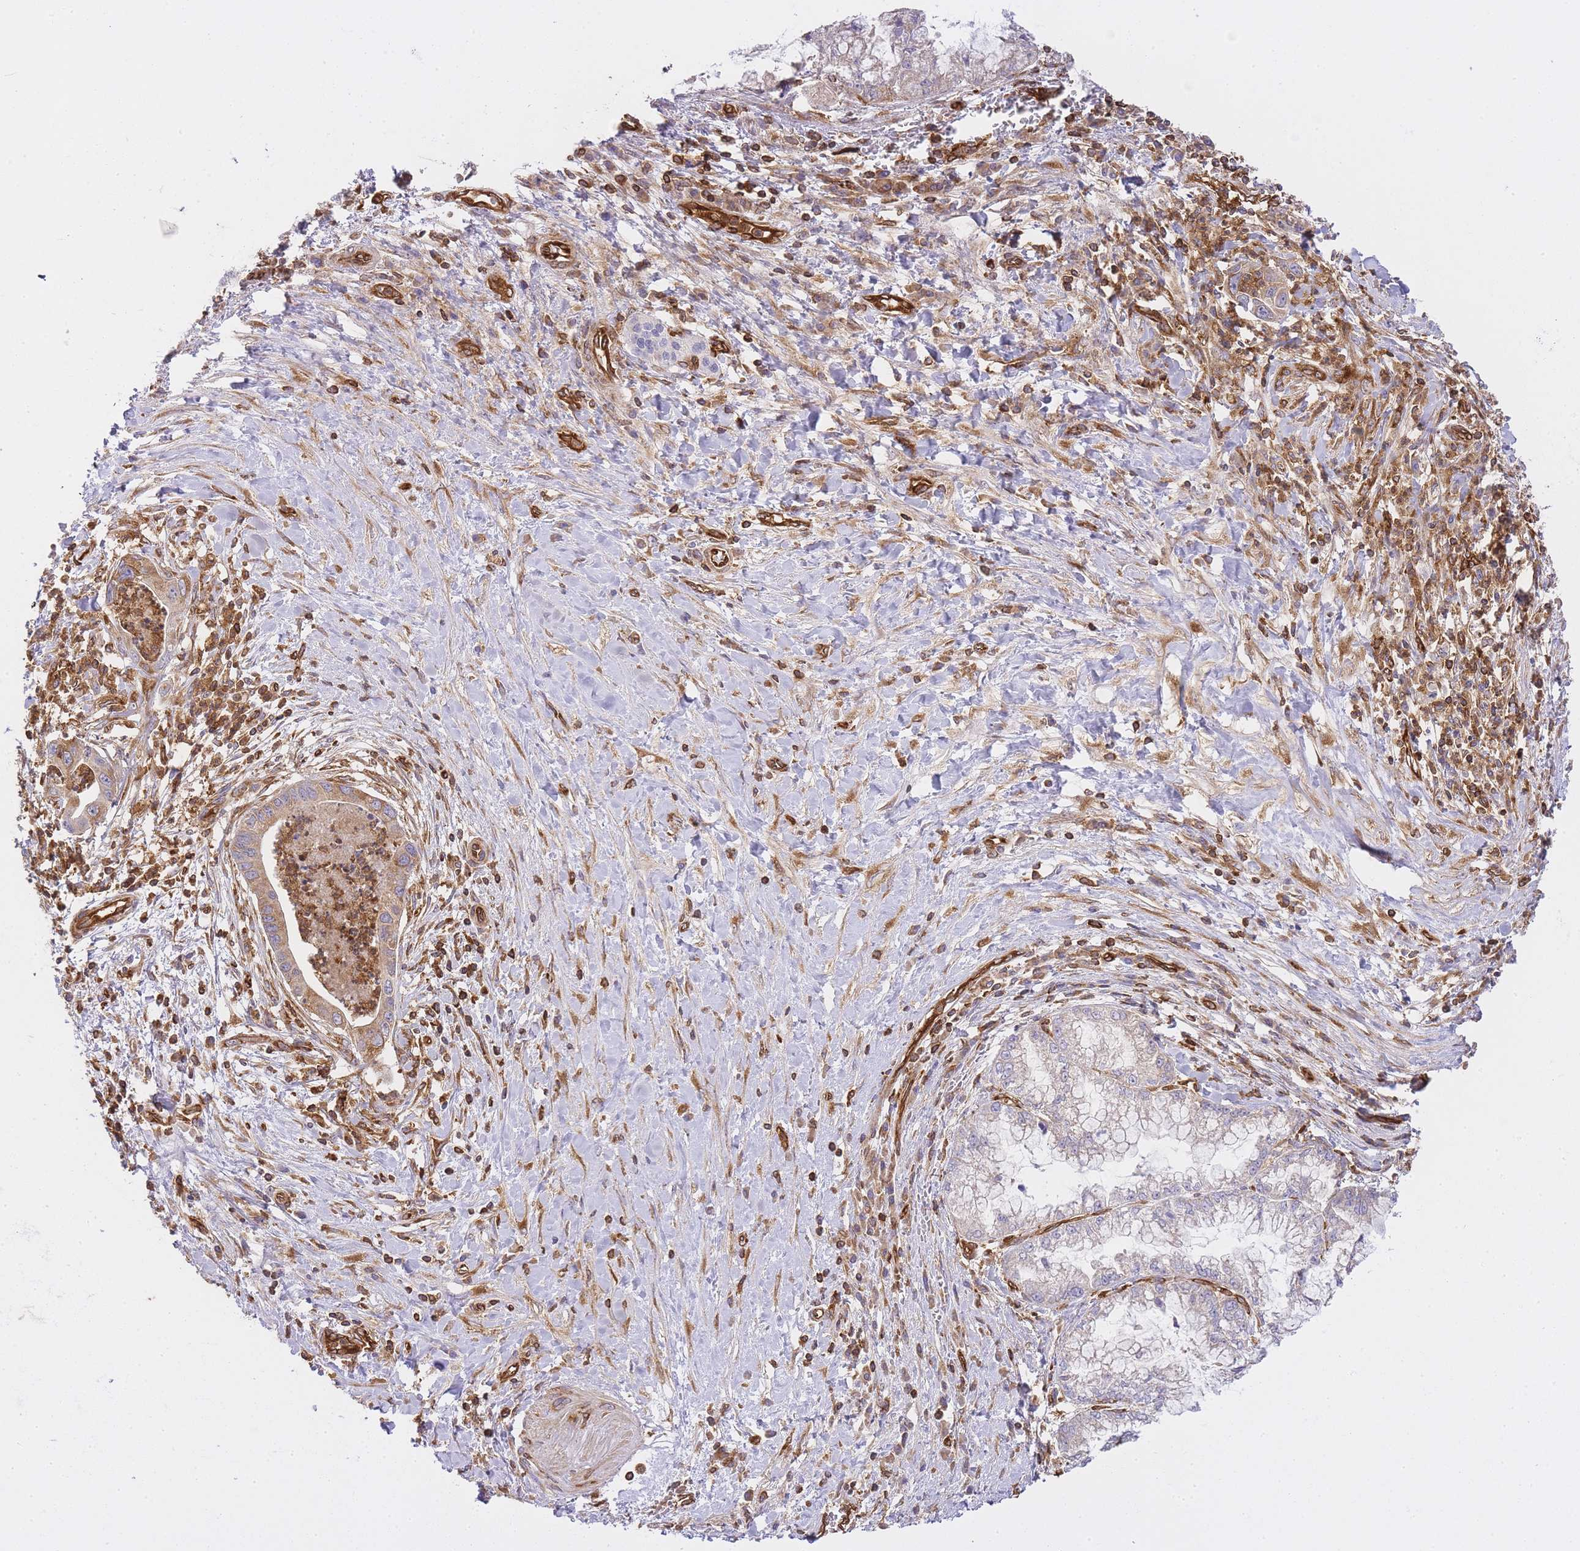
{"staining": {"intensity": "moderate", "quantity": "25%-75%", "location": "cytoplasmic/membranous"}, "tissue": "pancreatic cancer", "cell_type": "Tumor cells", "image_type": "cancer", "snomed": [{"axis": "morphology", "description": "Adenocarcinoma, NOS"}, {"axis": "topography", "description": "Pancreas"}], "caption": "A brown stain highlights moderate cytoplasmic/membranous expression of a protein in adenocarcinoma (pancreatic) tumor cells. The staining is performed using DAB (3,3'-diaminobenzidine) brown chromogen to label protein expression. The nuclei are counter-stained blue using hematoxylin.", "gene": "MSN", "patient": {"sex": "male", "age": 73}}